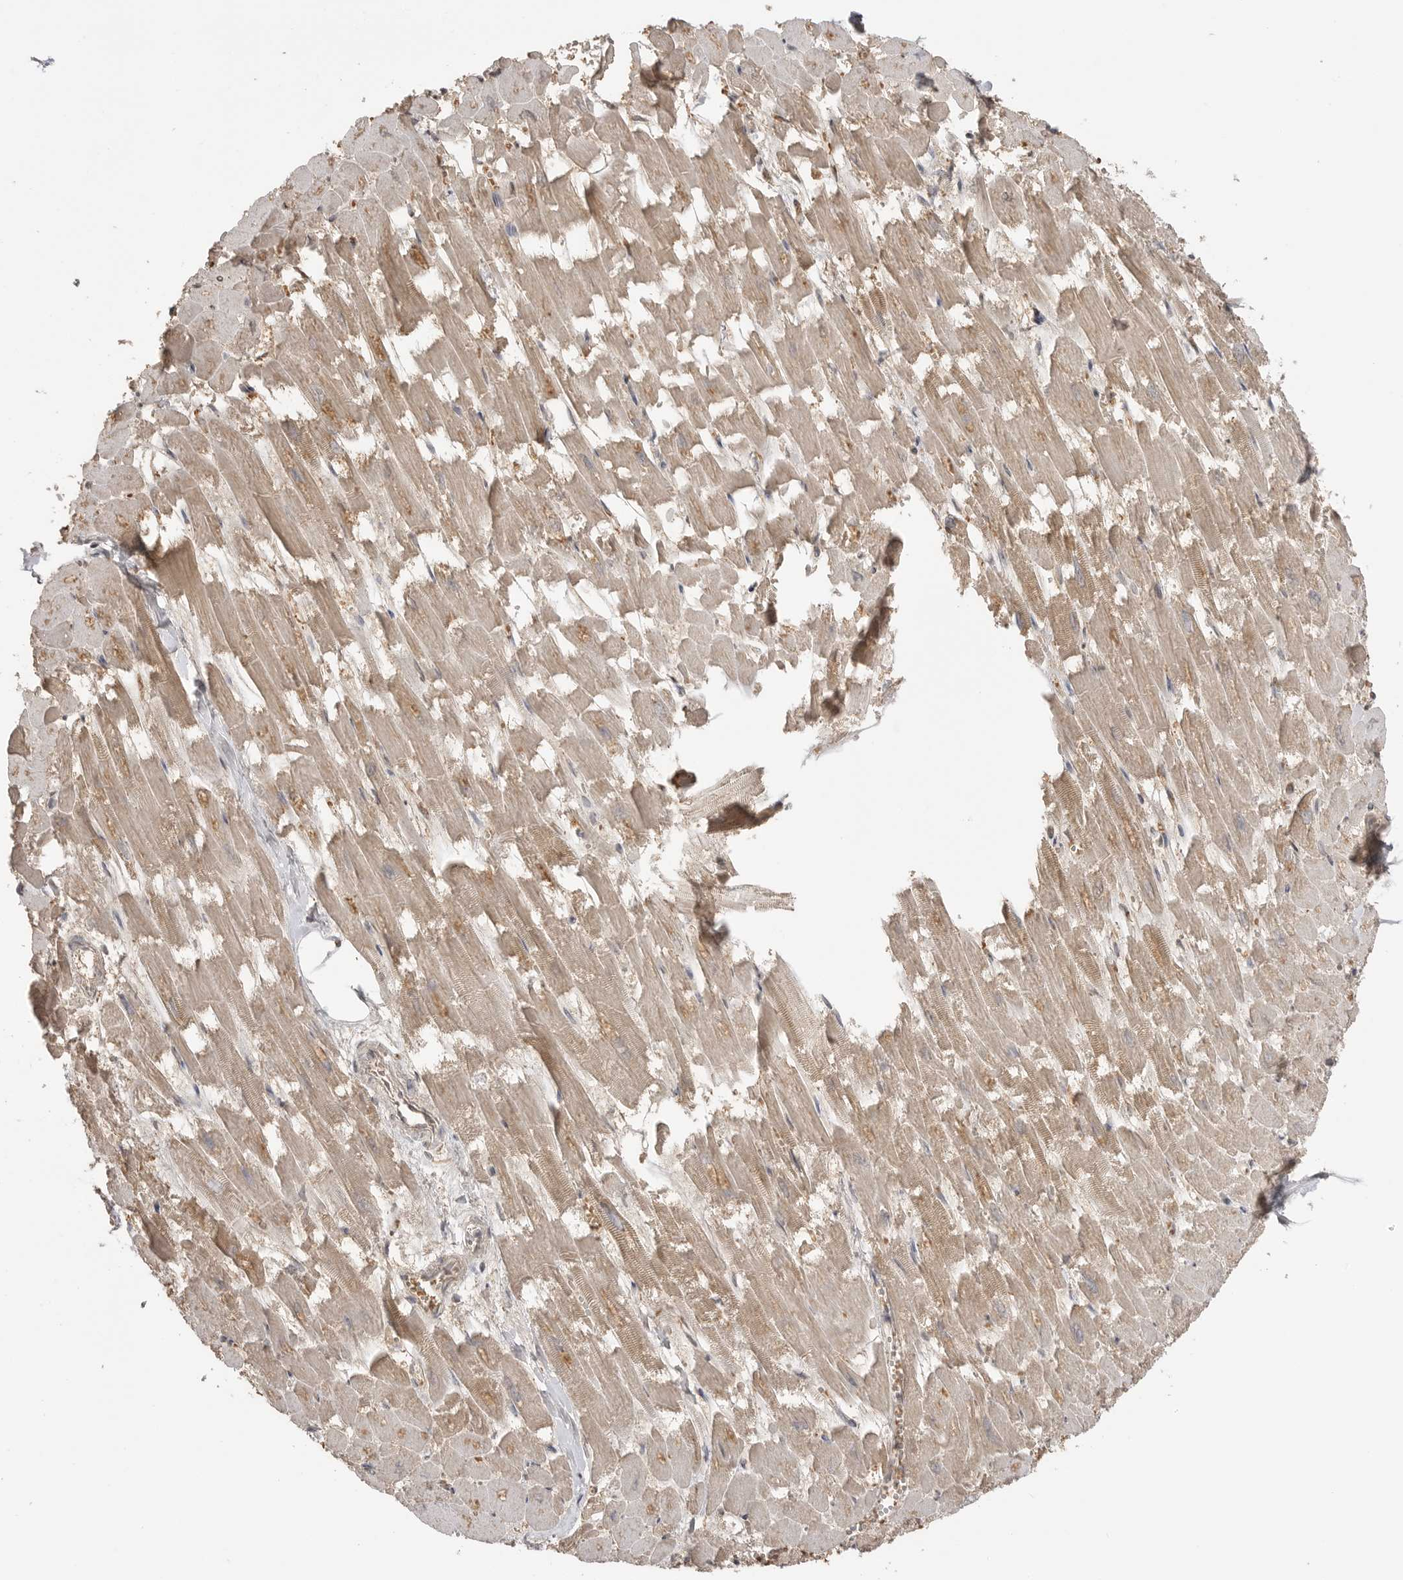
{"staining": {"intensity": "moderate", "quantity": ">75%", "location": "cytoplasmic/membranous"}, "tissue": "heart muscle", "cell_type": "Cardiomyocytes", "image_type": "normal", "snomed": [{"axis": "morphology", "description": "Normal tissue, NOS"}, {"axis": "topography", "description": "Heart"}], "caption": "Immunohistochemical staining of normal human heart muscle demonstrates >75% levels of moderate cytoplasmic/membranous protein staining in about >75% of cardiomyocytes.", "gene": "ASPSCR1", "patient": {"sex": "male", "age": 54}}